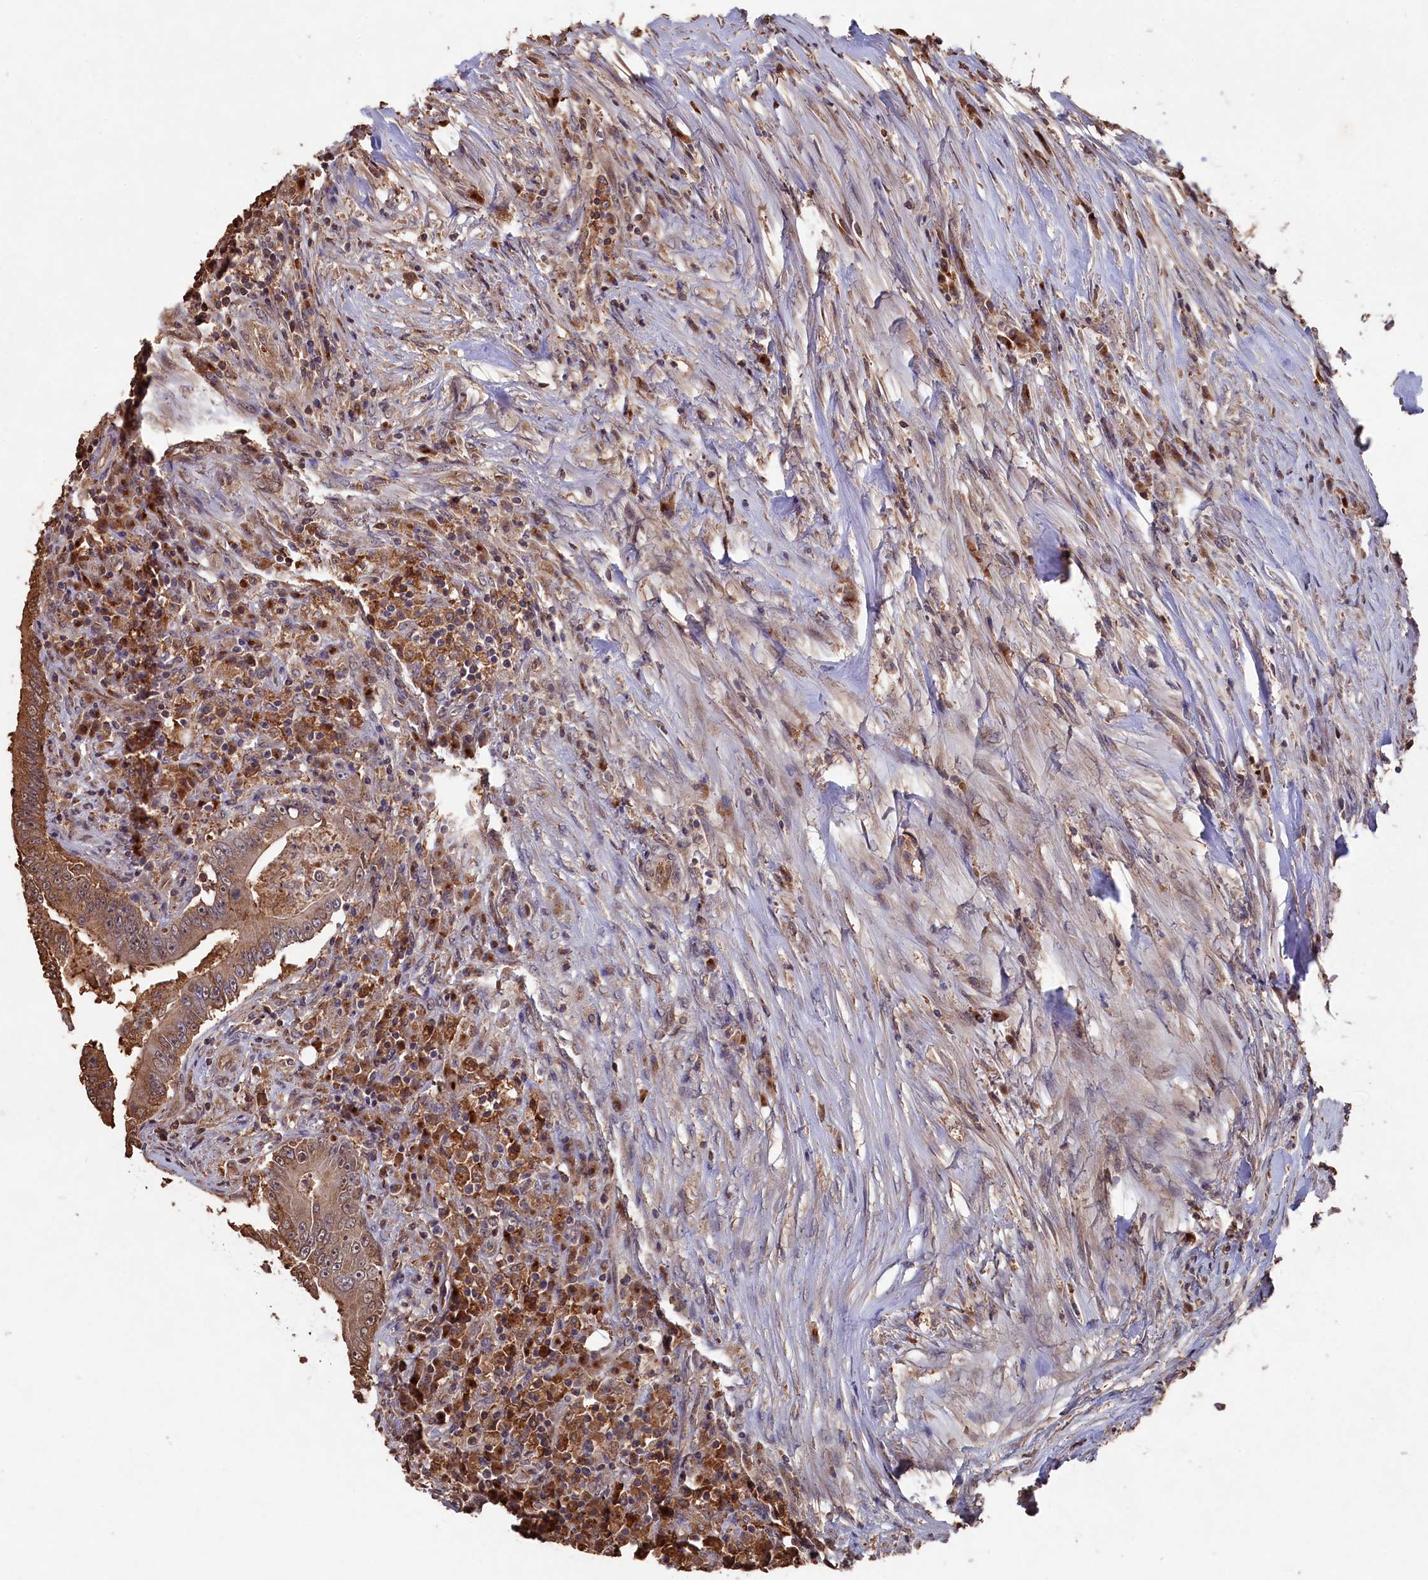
{"staining": {"intensity": "moderate", "quantity": ">75%", "location": "cytoplasmic/membranous"}, "tissue": "colorectal cancer", "cell_type": "Tumor cells", "image_type": "cancer", "snomed": [{"axis": "morphology", "description": "Adenocarcinoma, NOS"}, {"axis": "topography", "description": "Colon"}], "caption": "Protein staining of adenocarcinoma (colorectal) tissue displays moderate cytoplasmic/membranous positivity in approximately >75% of tumor cells. (IHC, brightfield microscopy, high magnification).", "gene": "NAA60", "patient": {"sex": "male", "age": 83}}